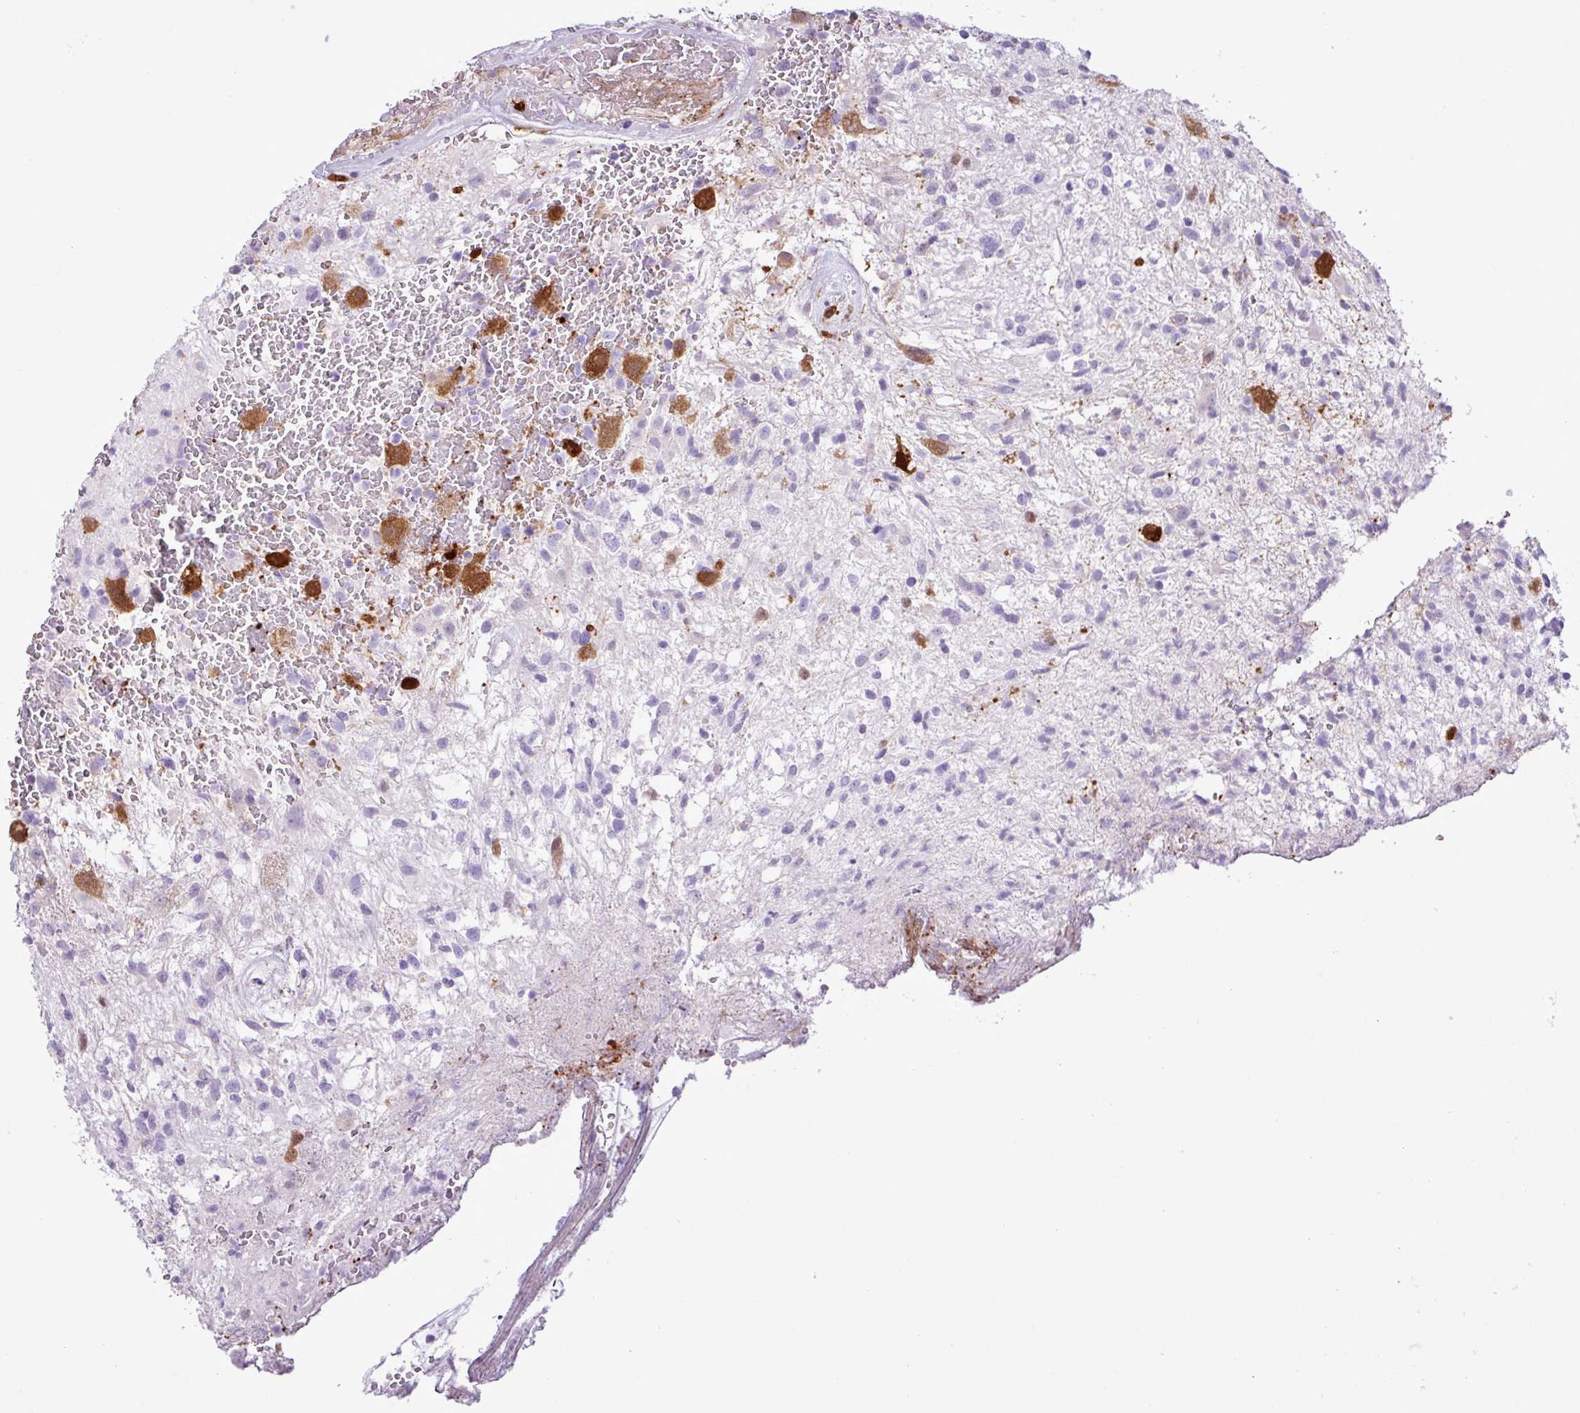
{"staining": {"intensity": "negative", "quantity": "none", "location": "none"}, "tissue": "glioma", "cell_type": "Tumor cells", "image_type": "cancer", "snomed": [{"axis": "morphology", "description": "Glioma, malignant, High grade"}, {"axis": "topography", "description": "Brain"}], "caption": "High magnification brightfield microscopy of glioma stained with DAB (3,3'-diaminobenzidine) (brown) and counterstained with hematoxylin (blue): tumor cells show no significant staining.", "gene": "TMEM200C", "patient": {"sex": "male", "age": 56}}